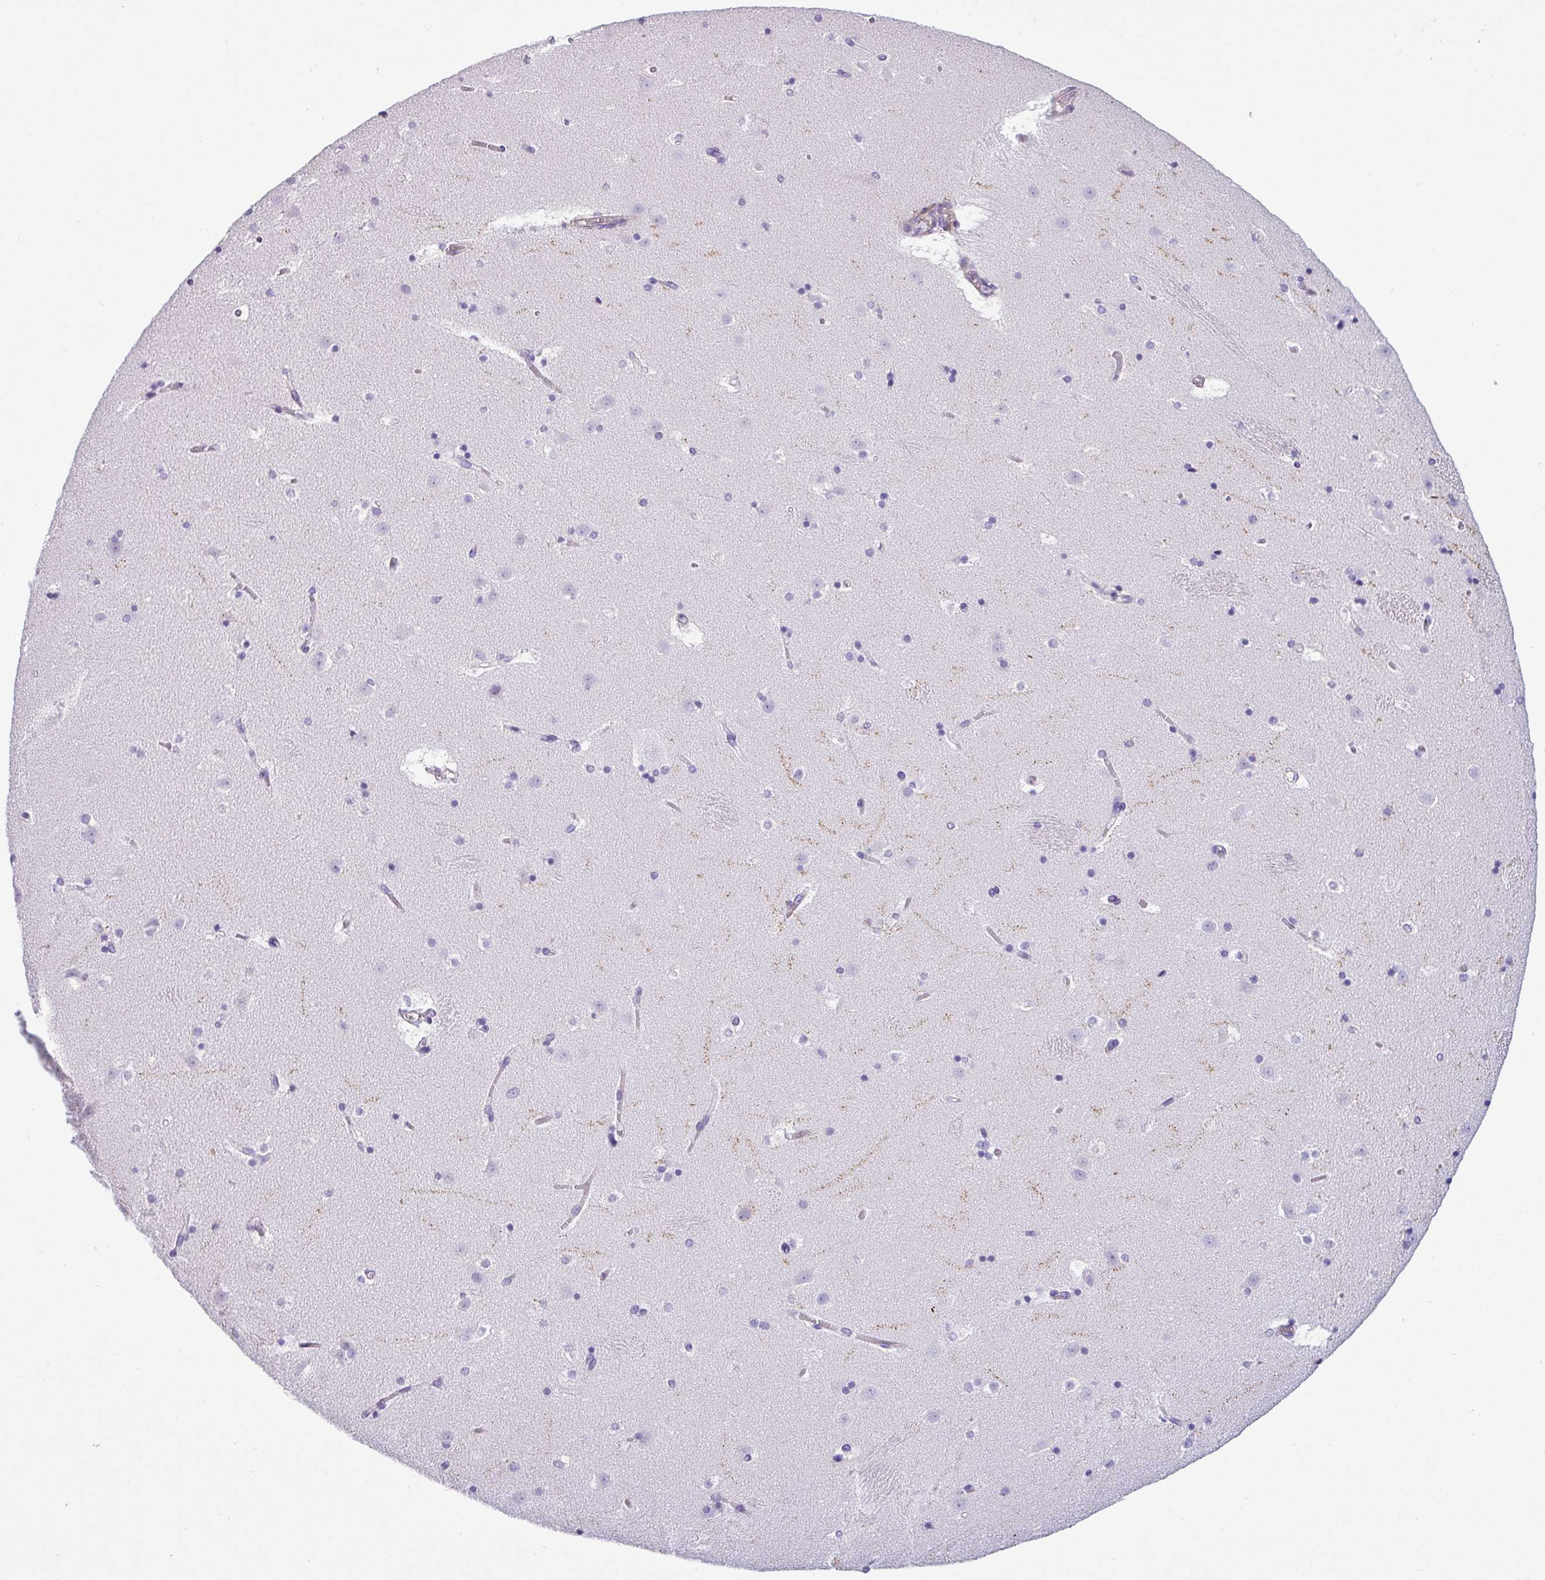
{"staining": {"intensity": "negative", "quantity": "none", "location": "none"}, "tissue": "caudate", "cell_type": "Glial cells", "image_type": "normal", "snomed": [{"axis": "morphology", "description": "Normal tissue, NOS"}, {"axis": "topography", "description": "Lateral ventricle wall"}], "caption": "Glial cells show no significant protein staining in normal caudate.", "gene": "VCX2", "patient": {"sex": "male", "age": 45}}